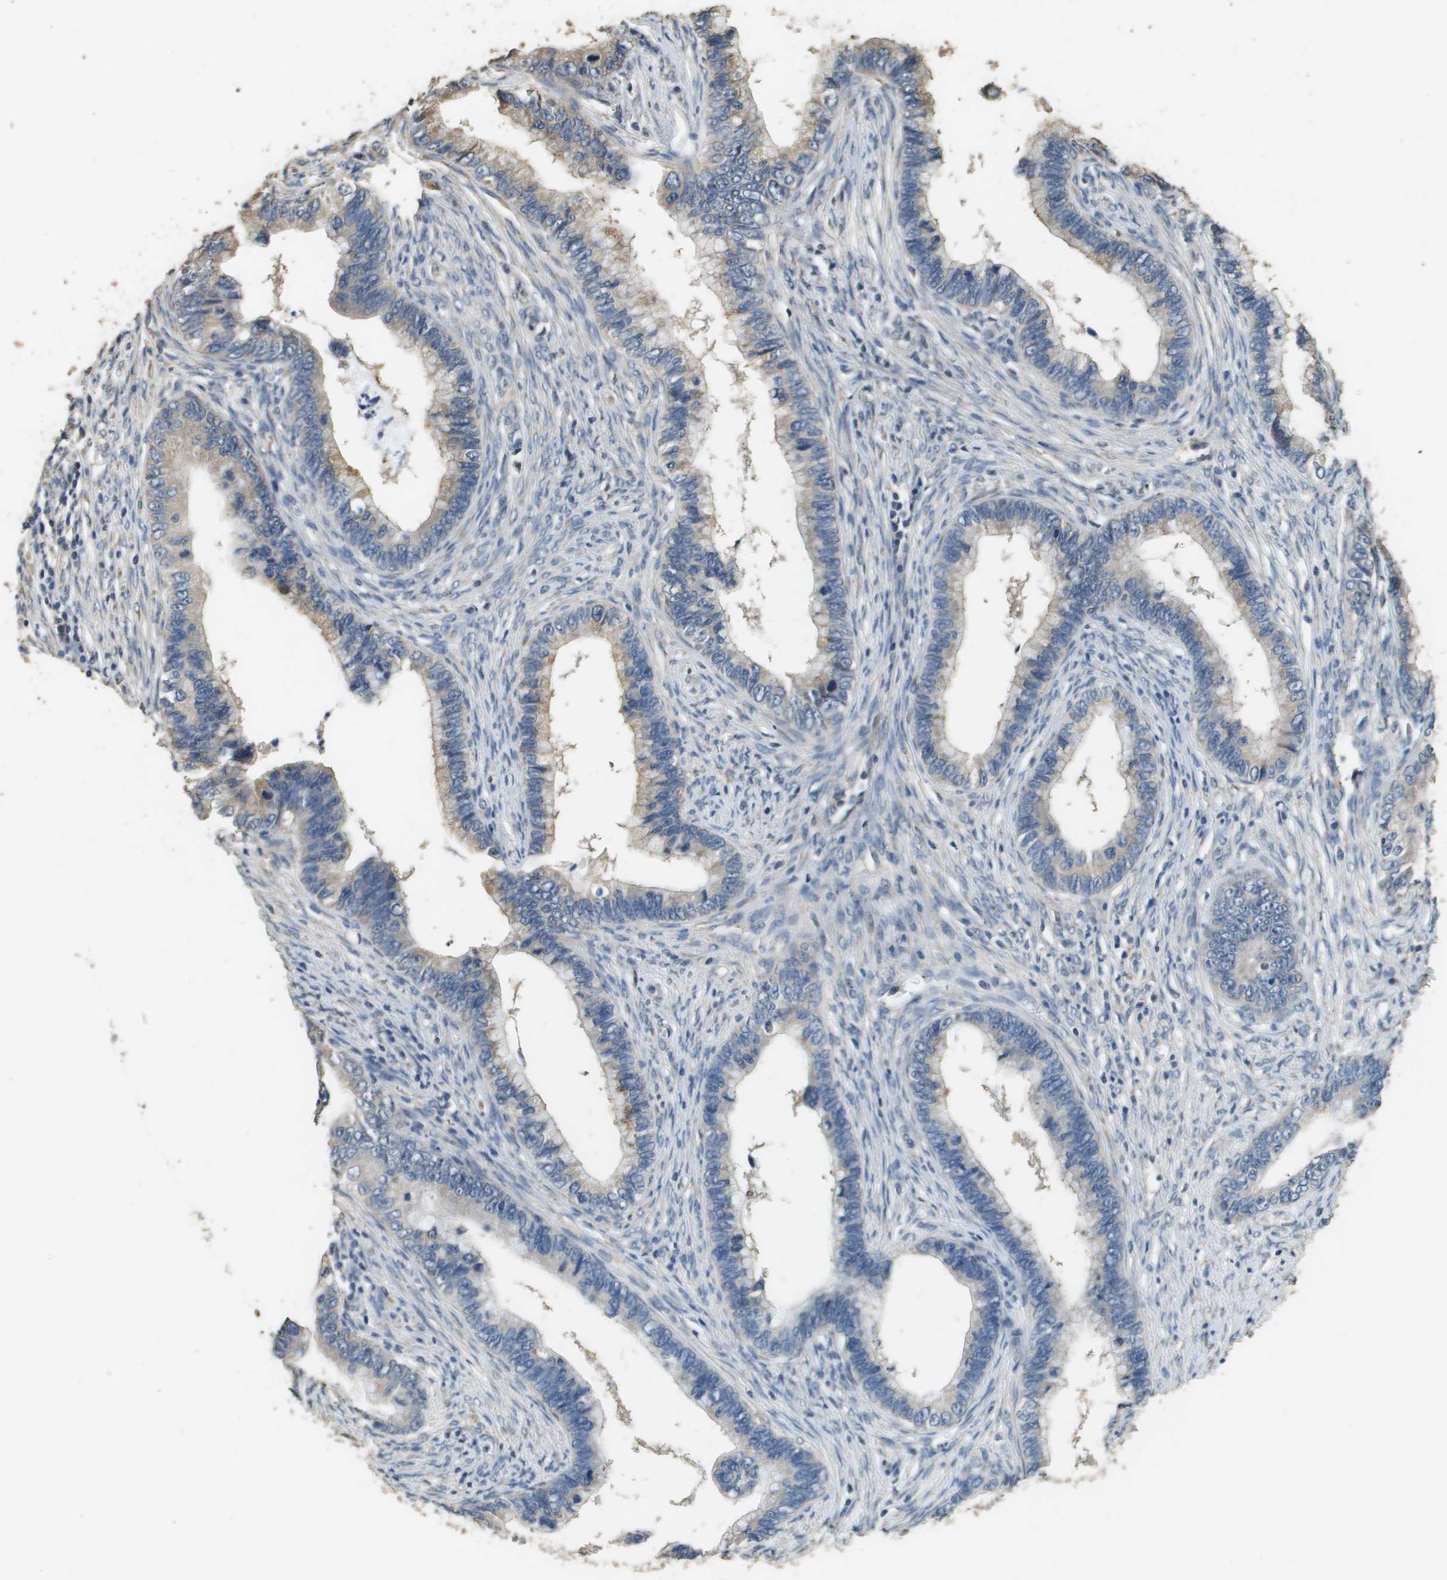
{"staining": {"intensity": "weak", "quantity": "25%-75%", "location": "cytoplasmic/membranous"}, "tissue": "cervical cancer", "cell_type": "Tumor cells", "image_type": "cancer", "snomed": [{"axis": "morphology", "description": "Adenocarcinoma, NOS"}, {"axis": "topography", "description": "Cervix"}], "caption": "A low amount of weak cytoplasmic/membranous staining is present in approximately 25%-75% of tumor cells in cervical cancer (adenocarcinoma) tissue. The protein of interest is shown in brown color, while the nuclei are stained blue.", "gene": "RAB6B", "patient": {"sex": "female", "age": 44}}